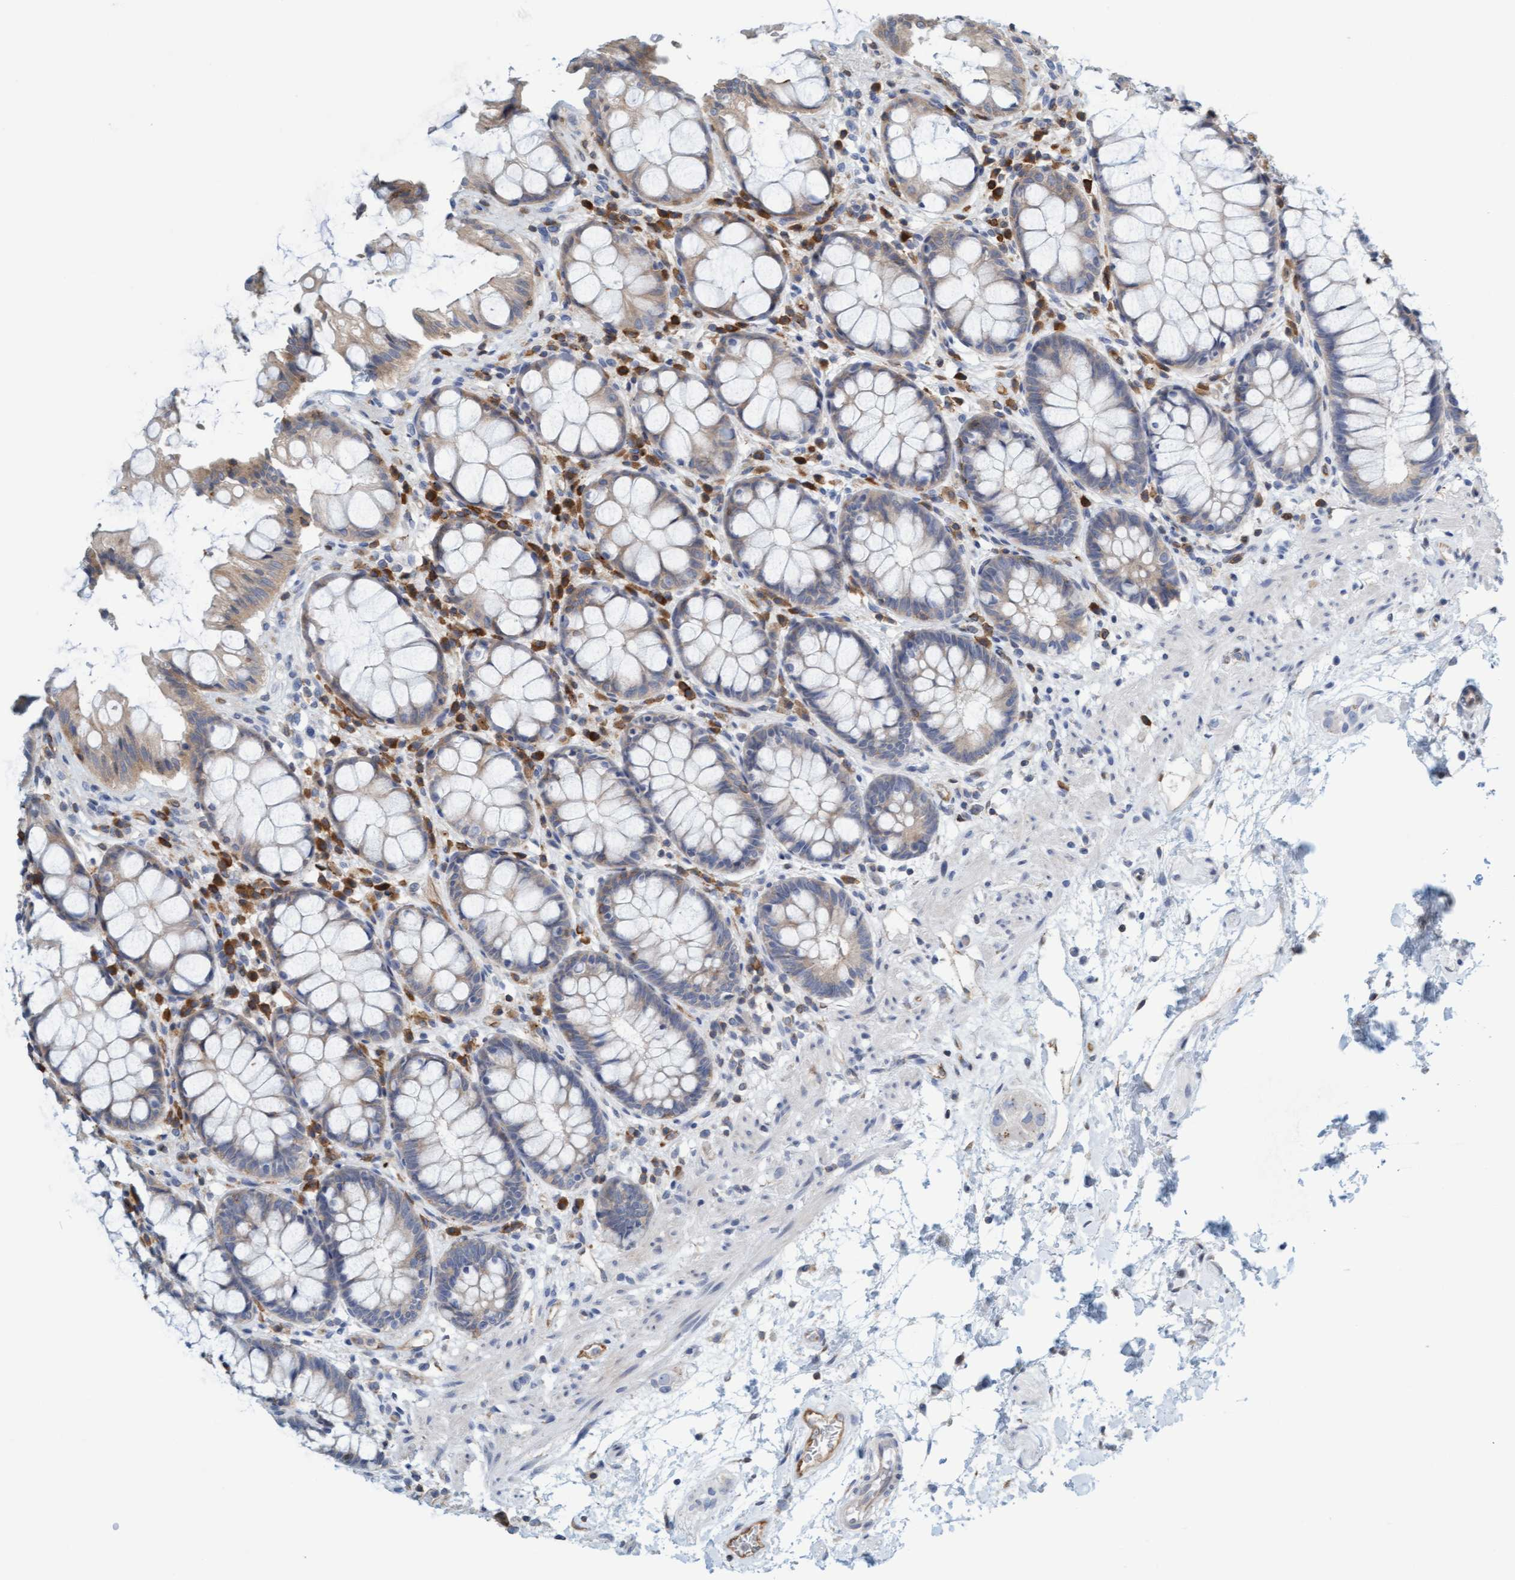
{"staining": {"intensity": "weak", "quantity": "25%-75%", "location": "cytoplasmic/membranous"}, "tissue": "rectum", "cell_type": "Glandular cells", "image_type": "normal", "snomed": [{"axis": "morphology", "description": "Normal tissue, NOS"}, {"axis": "topography", "description": "Rectum"}], "caption": "This micrograph demonstrates IHC staining of unremarkable rectum, with low weak cytoplasmic/membranous staining in about 25%-75% of glandular cells.", "gene": "PRKD2", "patient": {"sex": "male", "age": 64}}